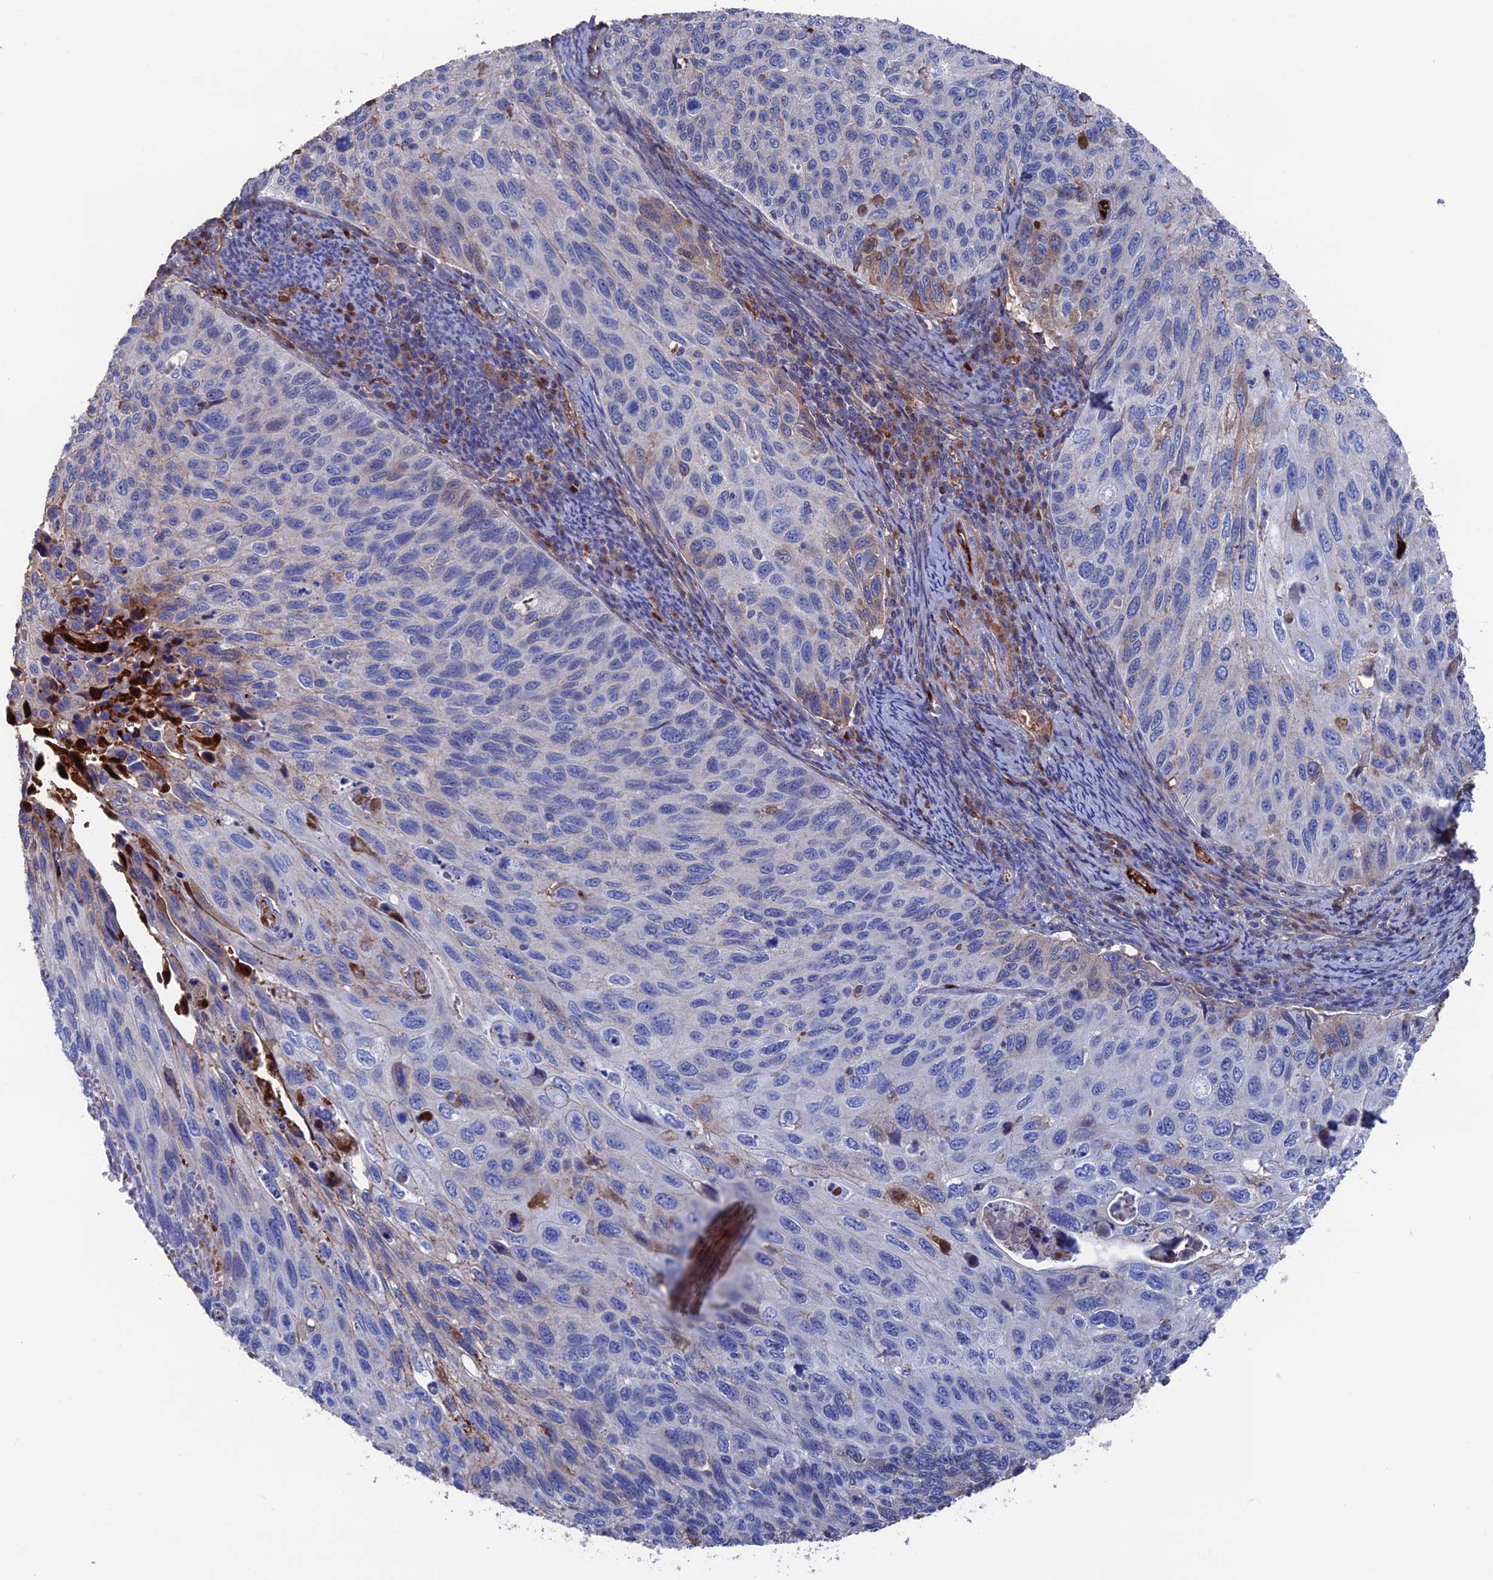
{"staining": {"intensity": "negative", "quantity": "none", "location": "none"}, "tissue": "cervical cancer", "cell_type": "Tumor cells", "image_type": "cancer", "snomed": [{"axis": "morphology", "description": "Squamous cell carcinoma, NOS"}, {"axis": "topography", "description": "Cervix"}], "caption": "This is an immunohistochemistry micrograph of human cervical cancer (squamous cell carcinoma). There is no staining in tumor cells.", "gene": "HPF1", "patient": {"sex": "female", "age": 70}}